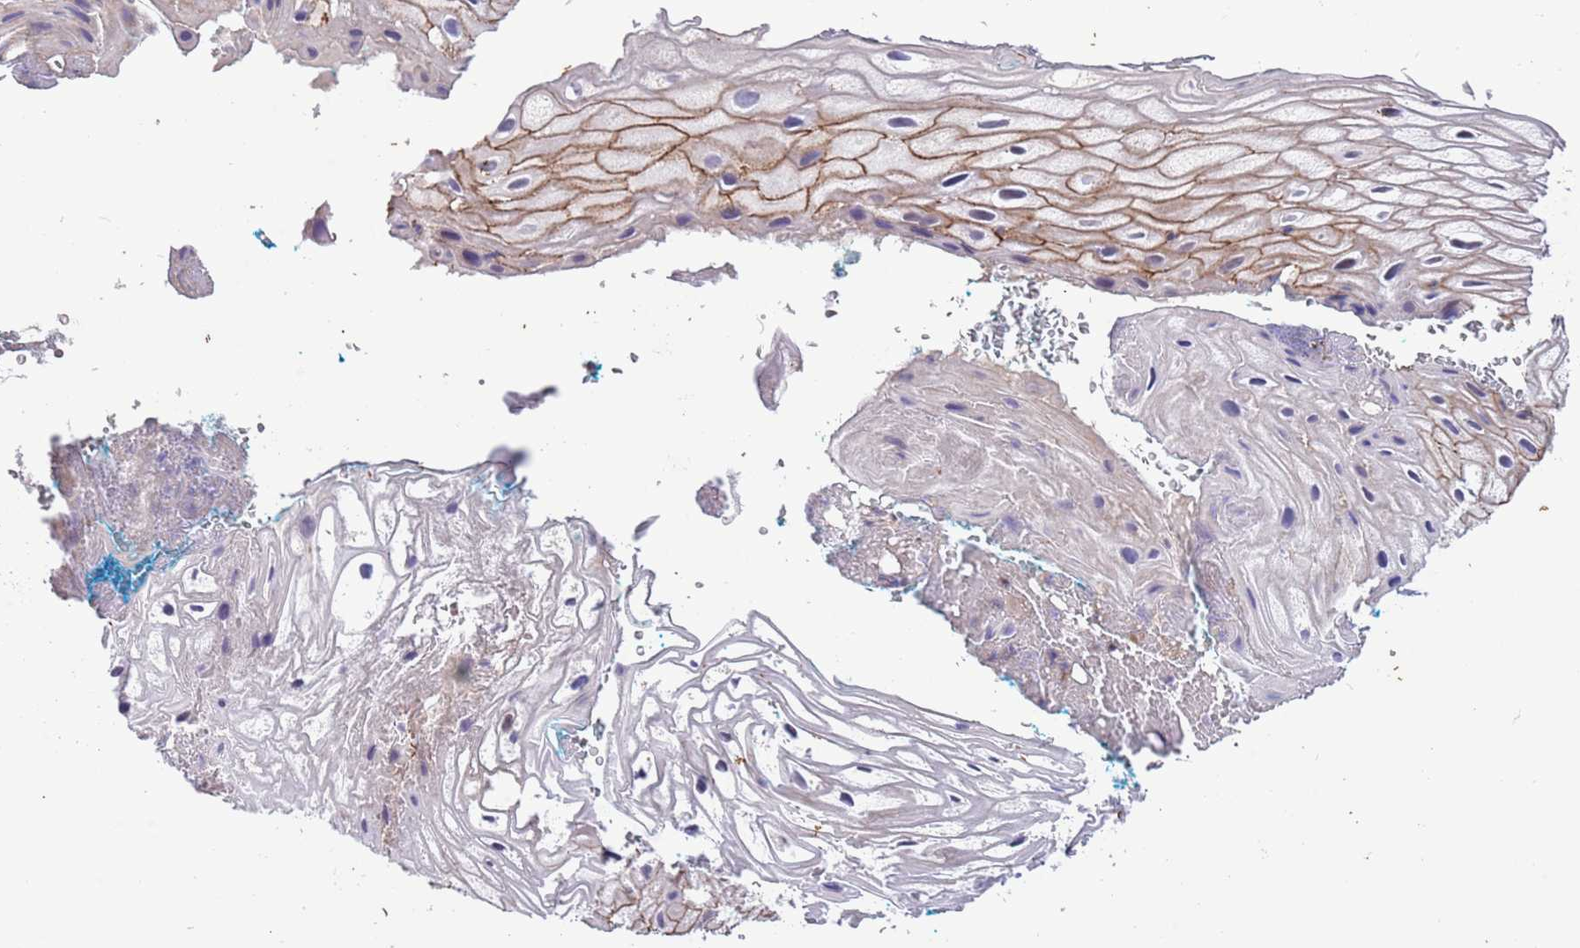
{"staining": {"intensity": "moderate", "quantity": "<25%", "location": "cytoplasmic/membranous"}, "tissue": "vagina", "cell_type": "Squamous epithelial cells", "image_type": "normal", "snomed": [{"axis": "morphology", "description": "Normal tissue, NOS"}, {"axis": "morphology", "description": "Adenocarcinoma, NOS"}, {"axis": "topography", "description": "Rectum"}, {"axis": "topography", "description": "Vagina"}], "caption": "A high-resolution histopathology image shows immunohistochemistry staining of benign vagina, which exhibits moderate cytoplasmic/membranous expression in about <25% of squamous epithelial cells.", "gene": "ITGB6", "patient": {"sex": "female", "age": 71}}